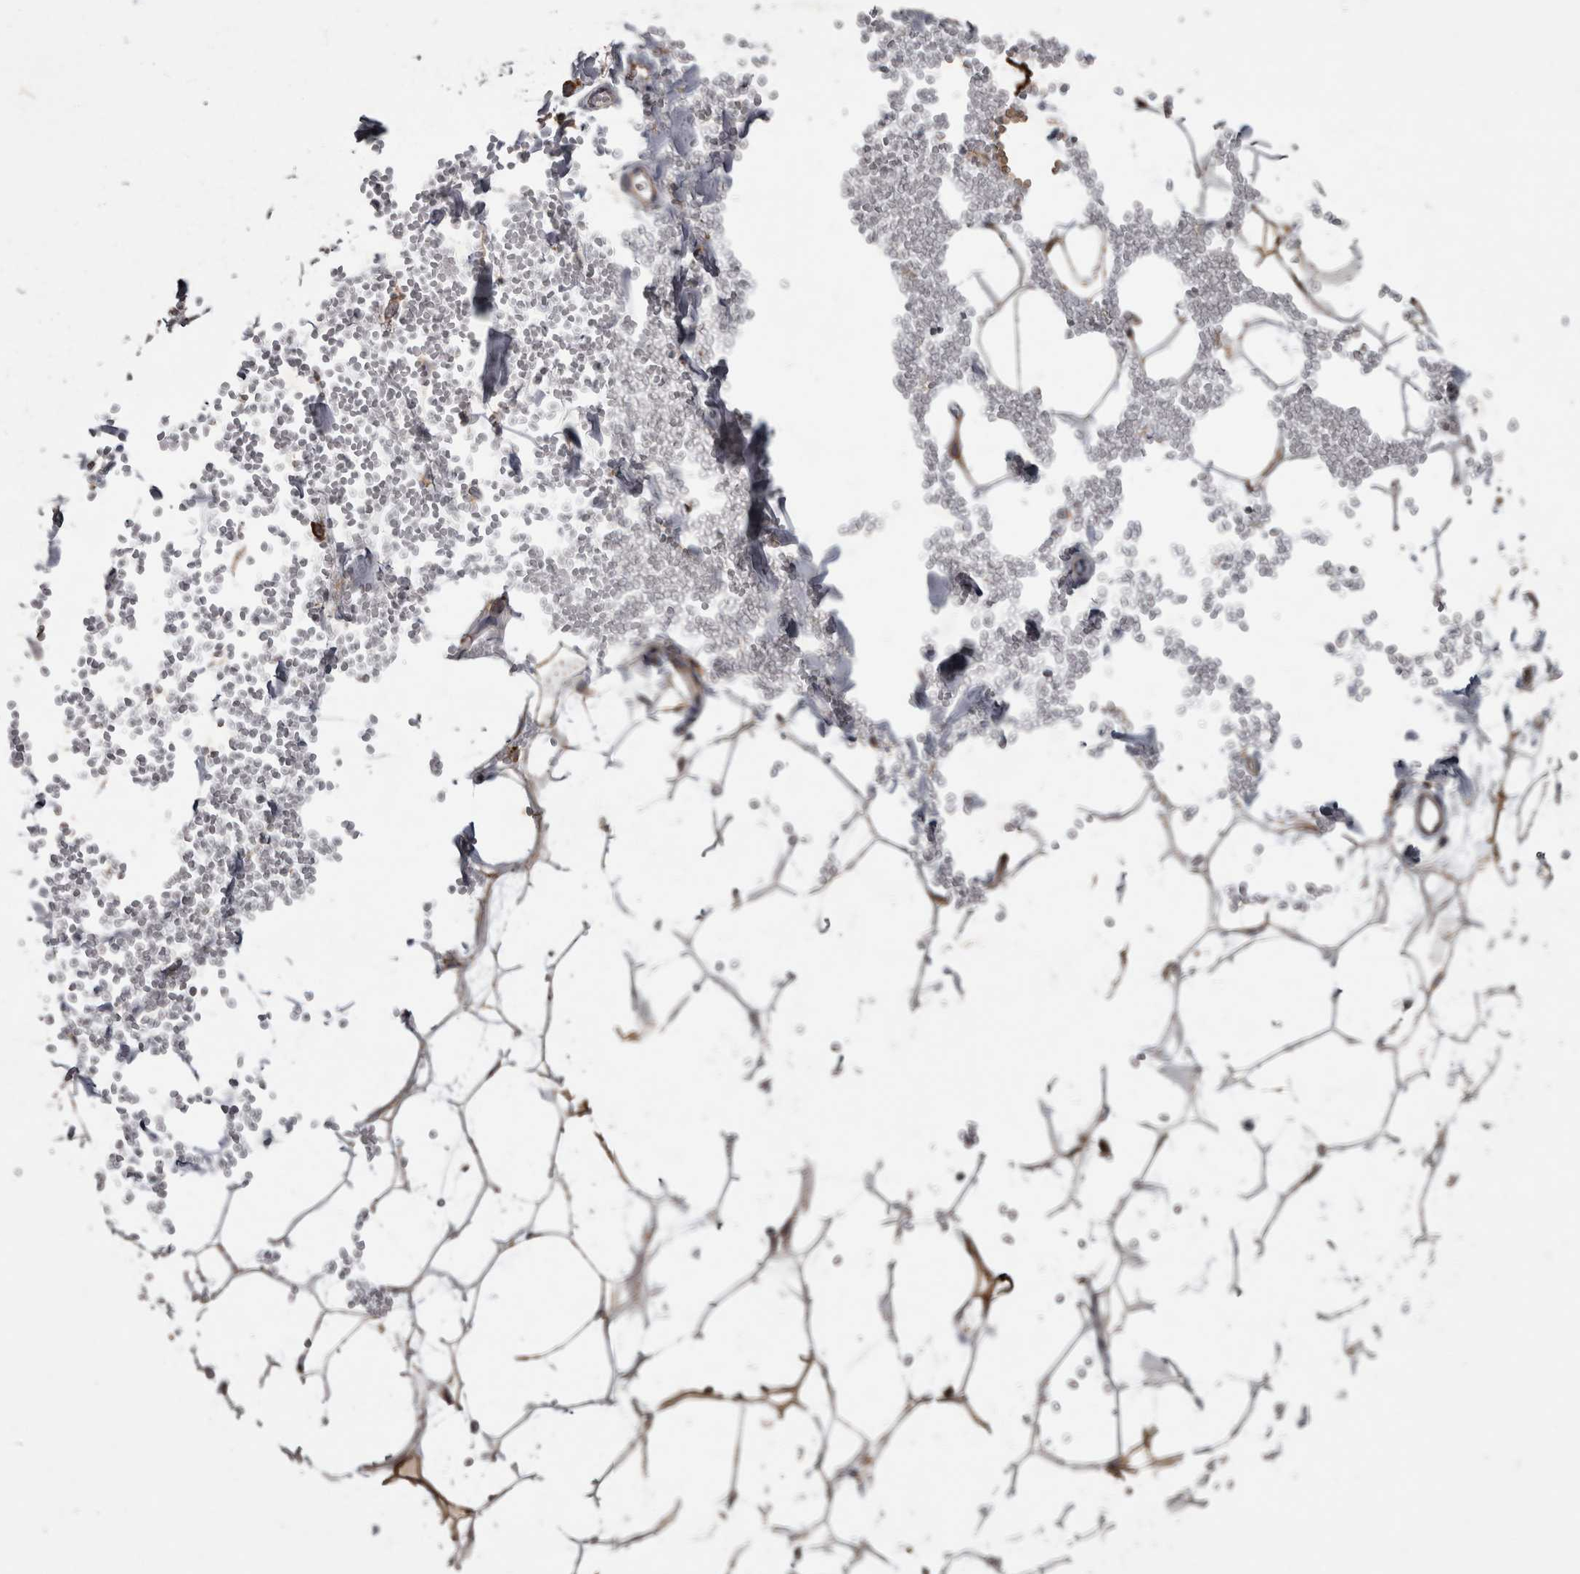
{"staining": {"intensity": "negative", "quantity": "none", "location": "none"}, "tissue": "adipose tissue", "cell_type": "Adipocytes", "image_type": "normal", "snomed": [{"axis": "morphology", "description": "Normal tissue, NOS"}, {"axis": "topography", "description": "Breast"}], "caption": "The histopathology image reveals no significant positivity in adipocytes of adipose tissue. (DAB (3,3'-diaminobenzidine) IHC visualized using brightfield microscopy, high magnification).", "gene": "PPP1R3C", "patient": {"sex": "female", "age": 23}}